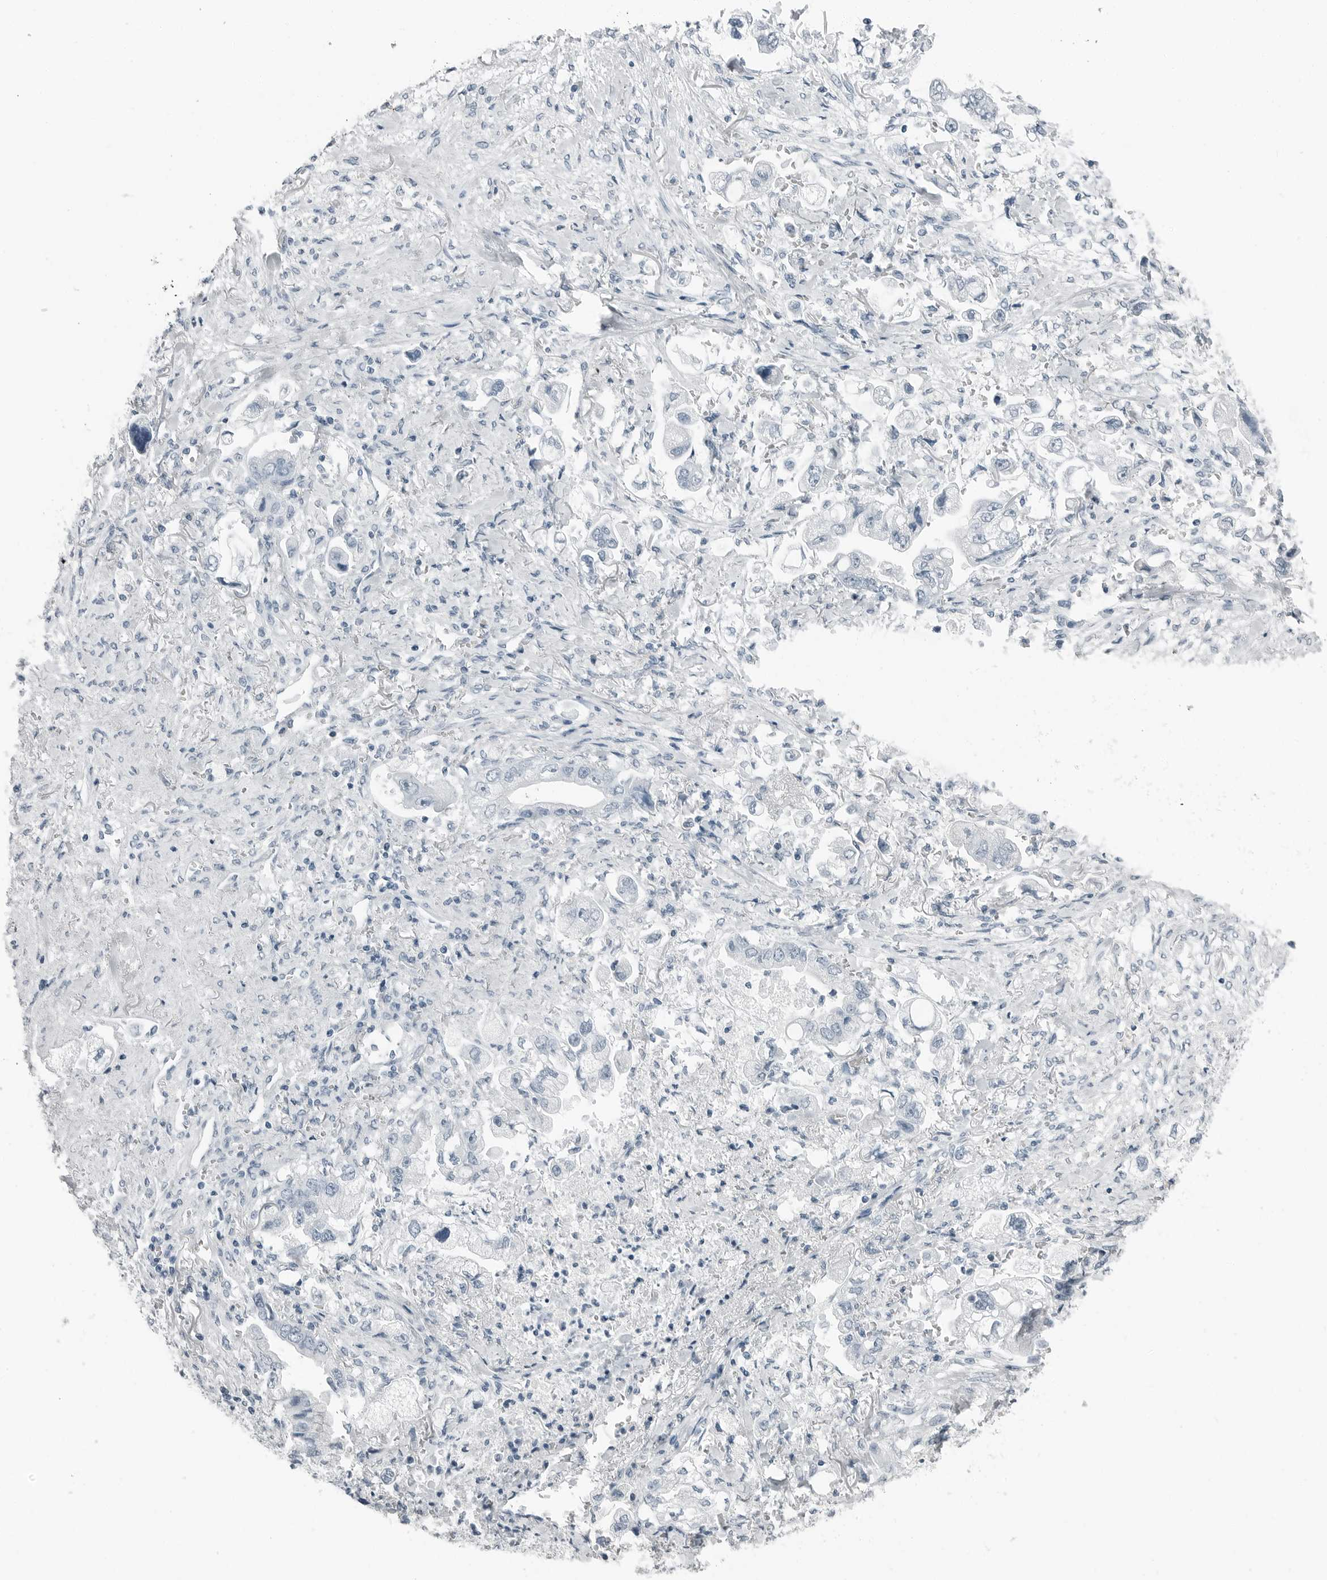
{"staining": {"intensity": "negative", "quantity": "none", "location": "none"}, "tissue": "stomach cancer", "cell_type": "Tumor cells", "image_type": "cancer", "snomed": [{"axis": "morphology", "description": "Adenocarcinoma, NOS"}, {"axis": "topography", "description": "Stomach"}], "caption": "DAB (3,3'-diaminobenzidine) immunohistochemical staining of stomach adenocarcinoma exhibits no significant expression in tumor cells.", "gene": "FABP6", "patient": {"sex": "male", "age": 62}}